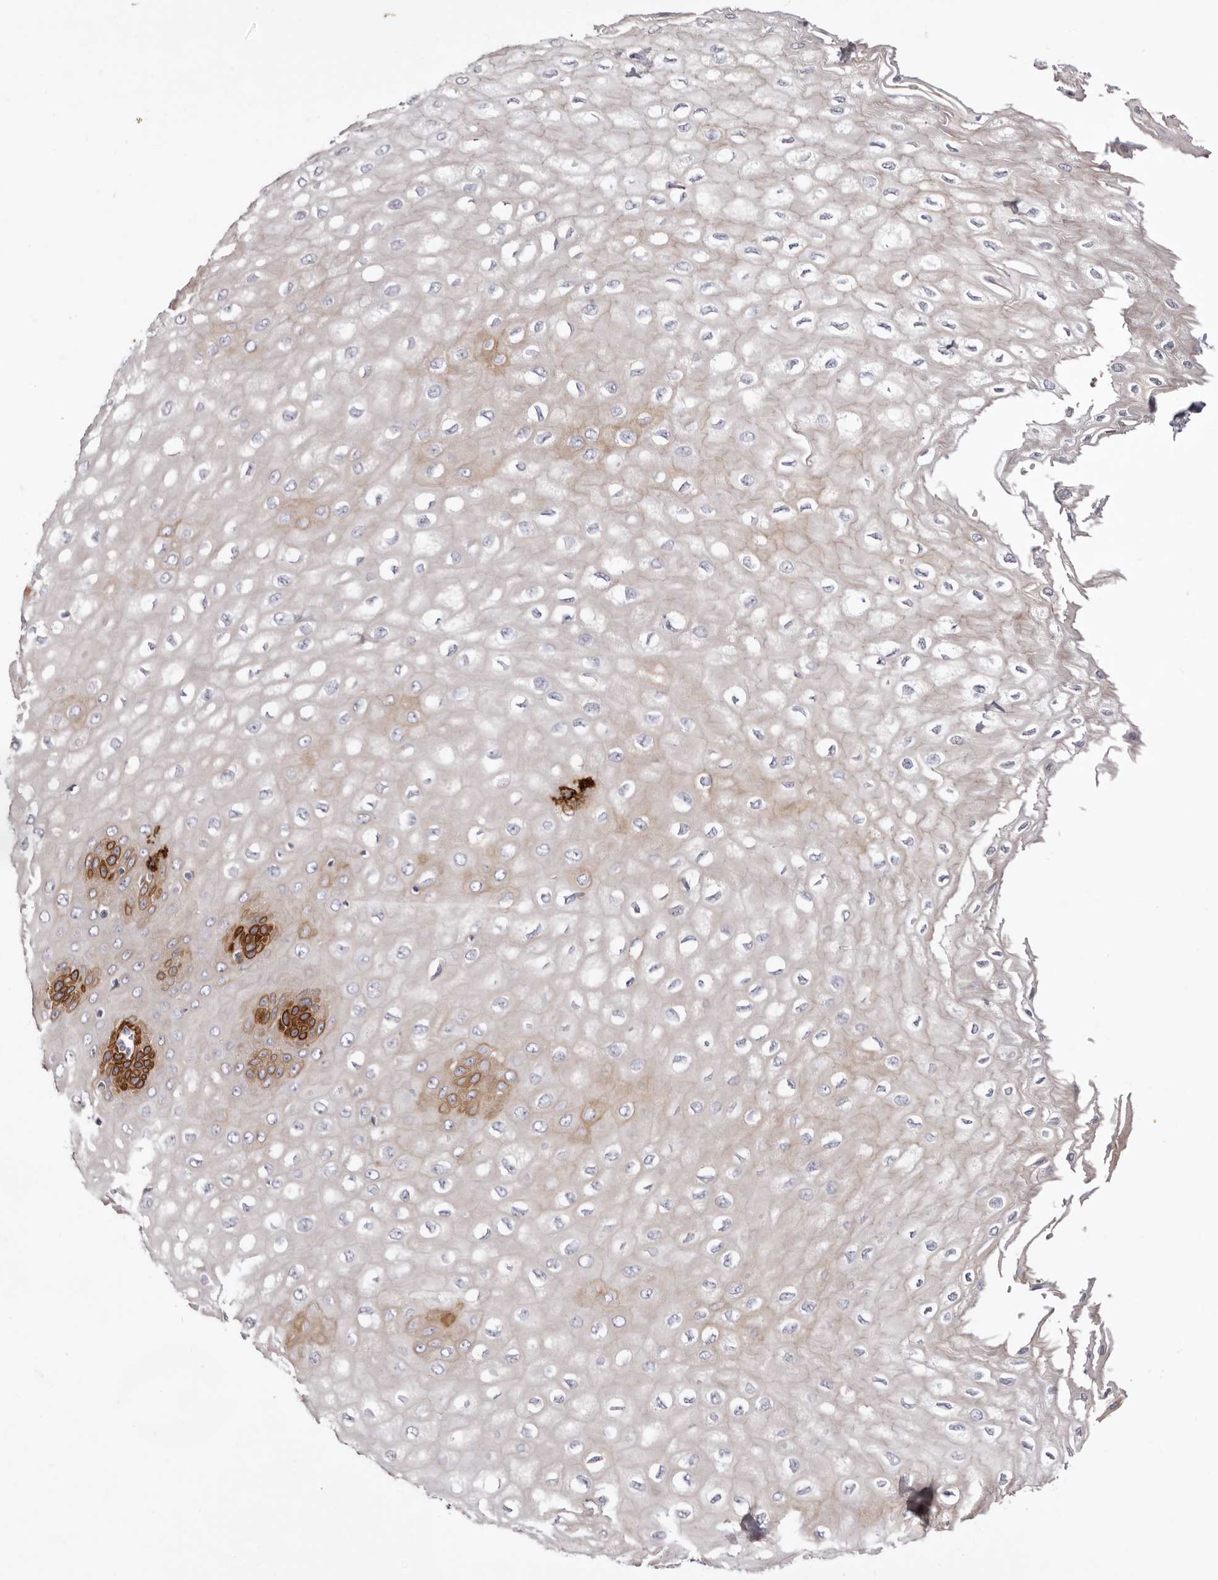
{"staining": {"intensity": "strong", "quantity": "<25%", "location": "cytoplasmic/membranous"}, "tissue": "esophagus", "cell_type": "Squamous epithelial cells", "image_type": "normal", "snomed": [{"axis": "morphology", "description": "Normal tissue, NOS"}, {"axis": "topography", "description": "Esophagus"}], "caption": "Protein expression analysis of normal esophagus shows strong cytoplasmic/membranous expression in approximately <25% of squamous epithelial cells.", "gene": "STK16", "patient": {"sex": "male", "age": 60}}